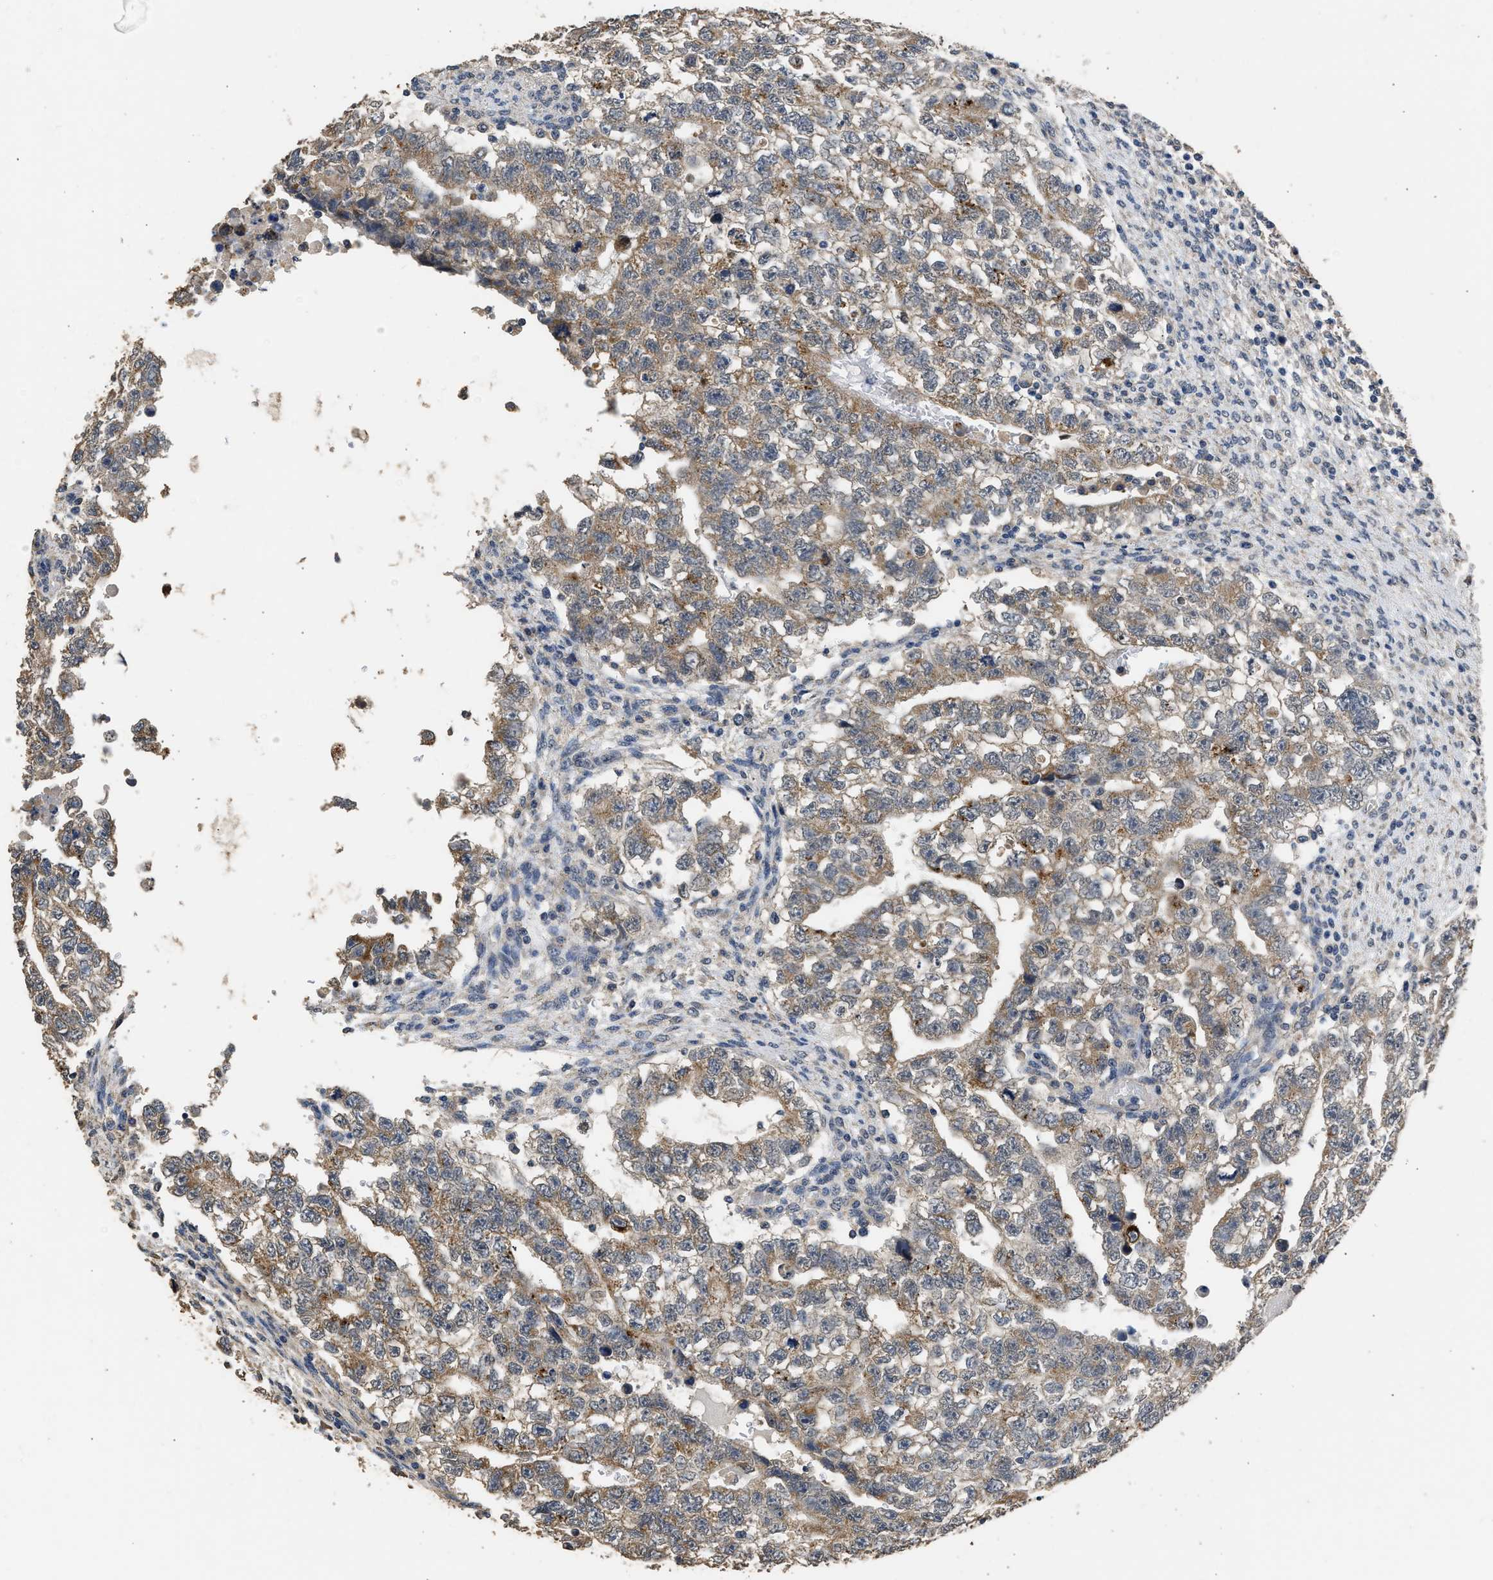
{"staining": {"intensity": "moderate", "quantity": ">75%", "location": "cytoplasmic/membranous"}, "tissue": "testis cancer", "cell_type": "Tumor cells", "image_type": "cancer", "snomed": [{"axis": "morphology", "description": "Seminoma, NOS"}, {"axis": "morphology", "description": "Carcinoma, Embryonal, NOS"}, {"axis": "topography", "description": "Testis"}], "caption": "Testis cancer stained for a protein reveals moderate cytoplasmic/membranous positivity in tumor cells.", "gene": "SPINT2", "patient": {"sex": "male", "age": 38}}